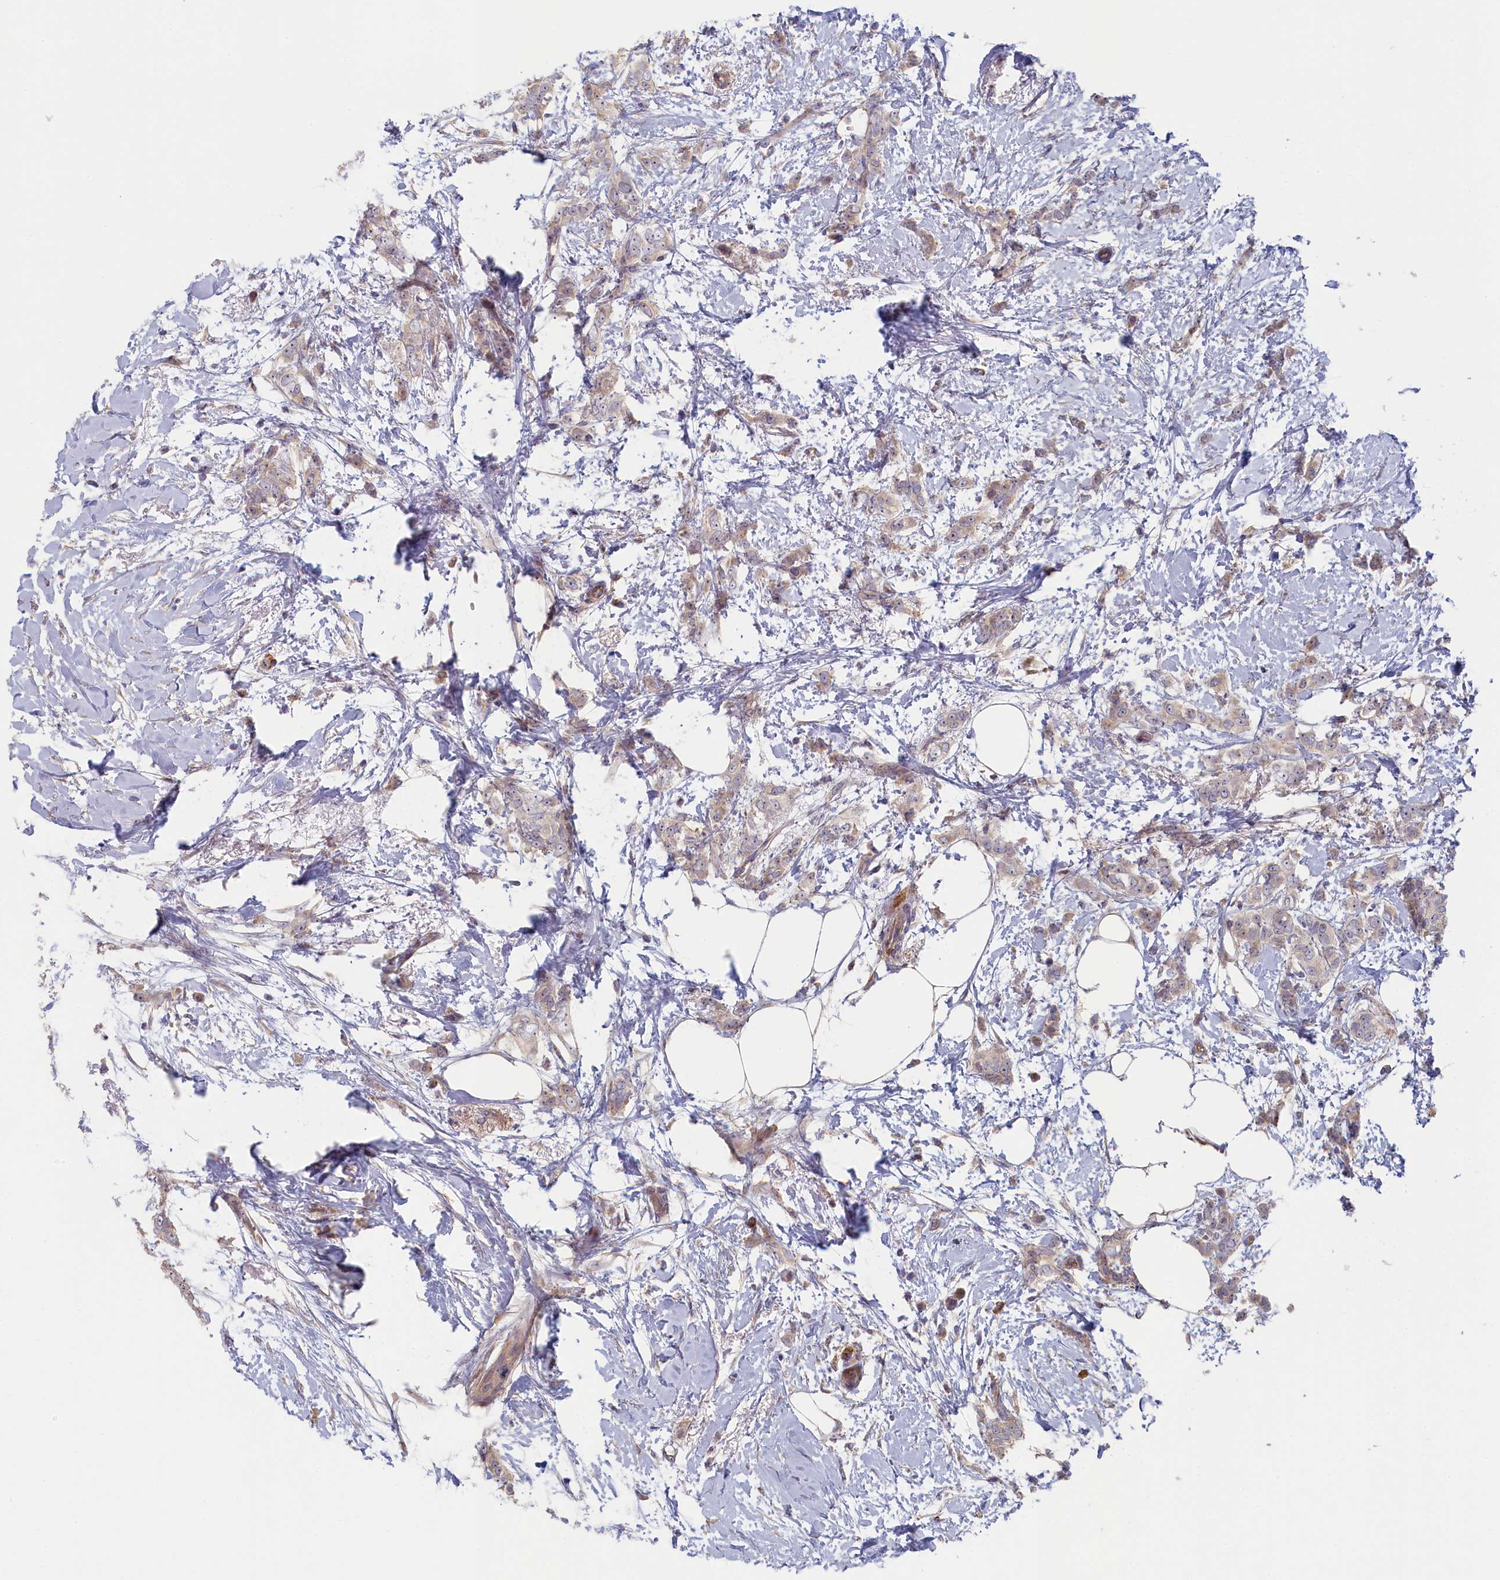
{"staining": {"intensity": "weak", "quantity": ">75%", "location": "cytoplasmic/membranous,nuclear"}, "tissue": "breast cancer", "cell_type": "Tumor cells", "image_type": "cancer", "snomed": [{"axis": "morphology", "description": "Duct carcinoma"}, {"axis": "topography", "description": "Breast"}], "caption": "Breast cancer stained with DAB IHC reveals low levels of weak cytoplasmic/membranous and nuclear positivity in approximately >75% of tumor cells.", "gene": "INTS4", "patient": {"sex": "female", "age": 72}}